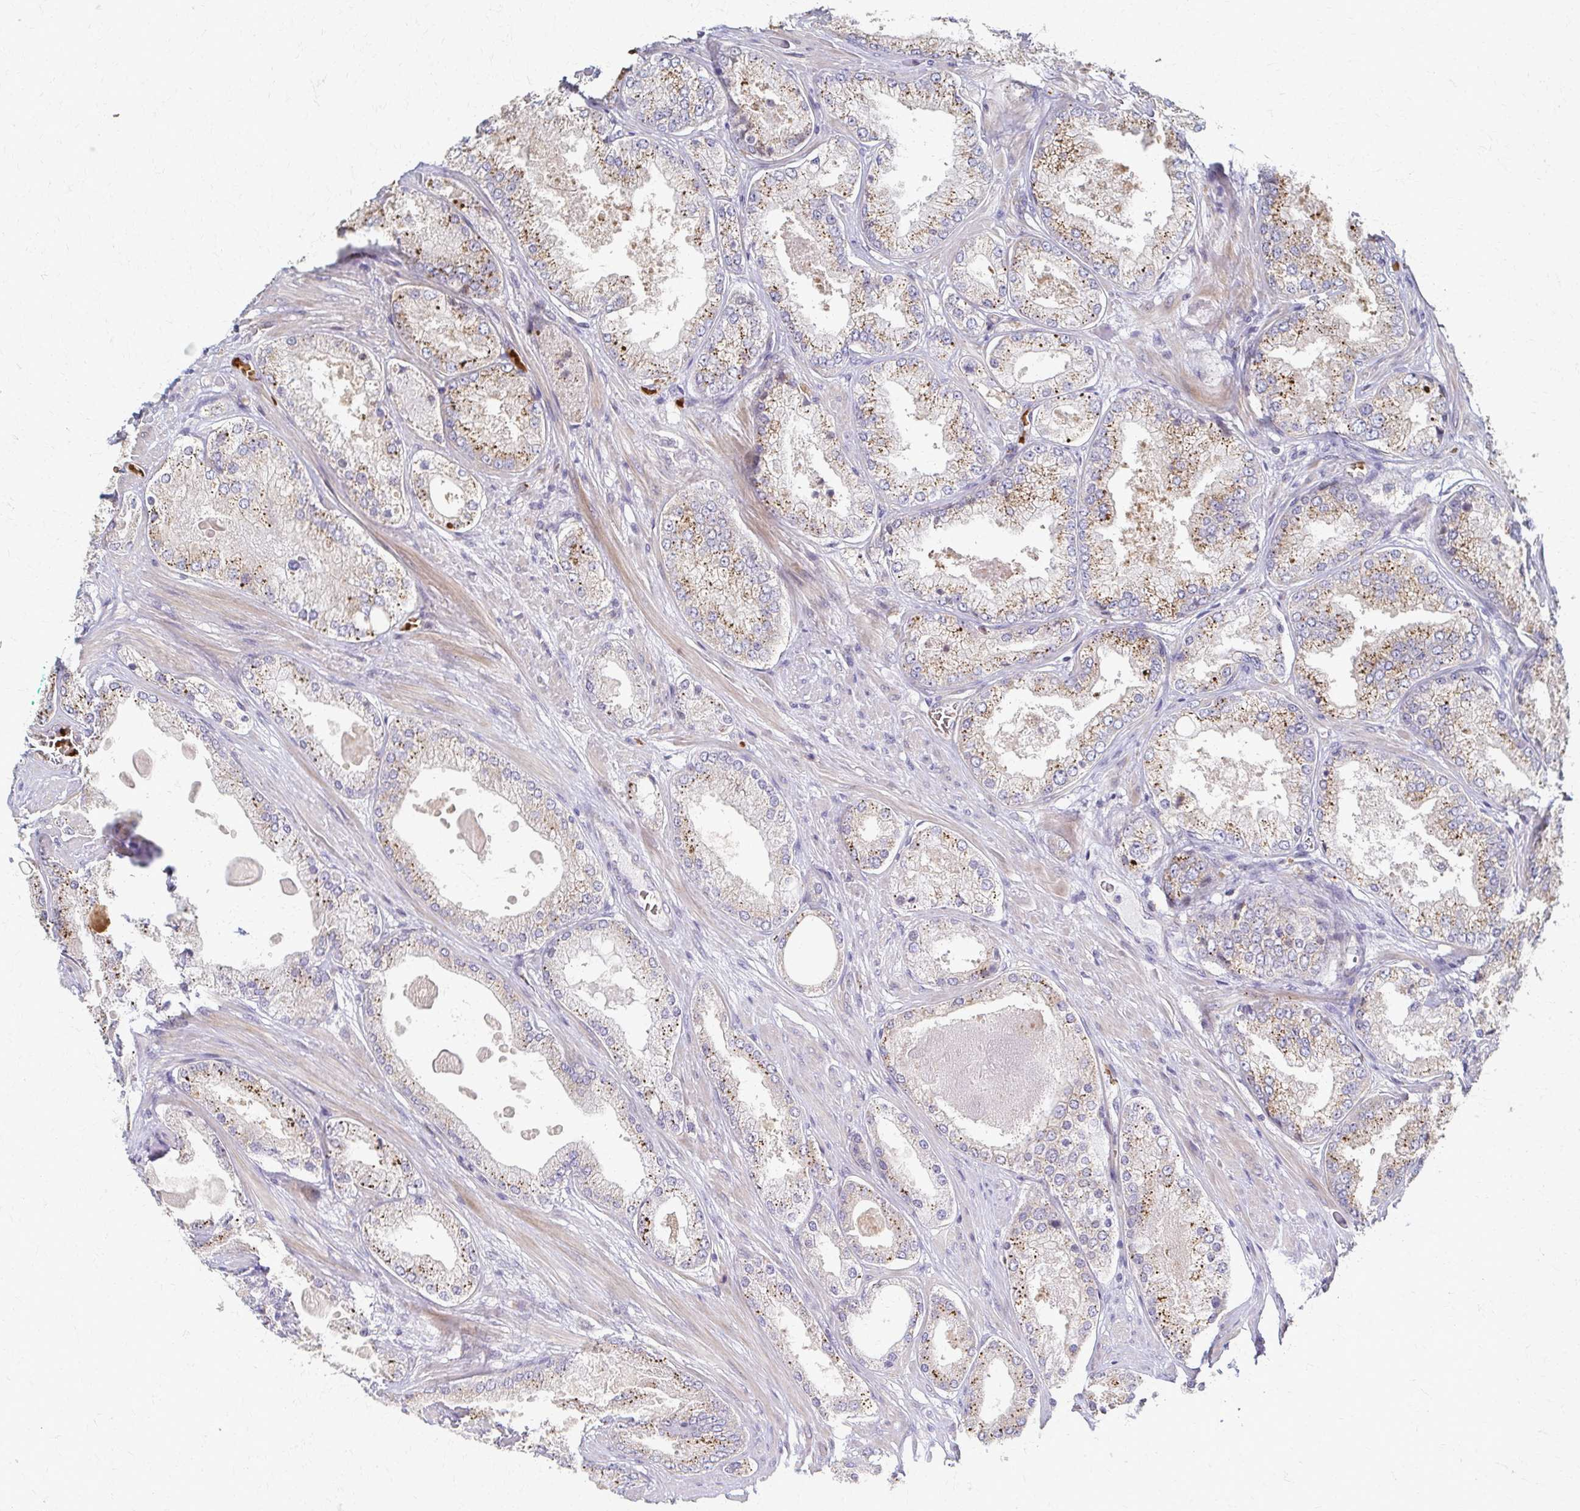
{"staining": {"intensity": "weak", "quantity": "<25%", "location": "cytoplasmic/membranous"}, "tissue": "prostate cancer", "cell_type": "Tumor cells", "image_type": "cancer", "snomed": [{"axis": "morphology", "description": "Adenocarcinoma, Low grade"}, {"axis": "topography", "description": "Prostate"}], "caption": "A micrograph of prostate cancer (low-grade adenocarcinoma) stained for a protein shows no brown staining in tumor cells.", "gene": "SKA2", "patient": {"sex": "male", "age": 68}}